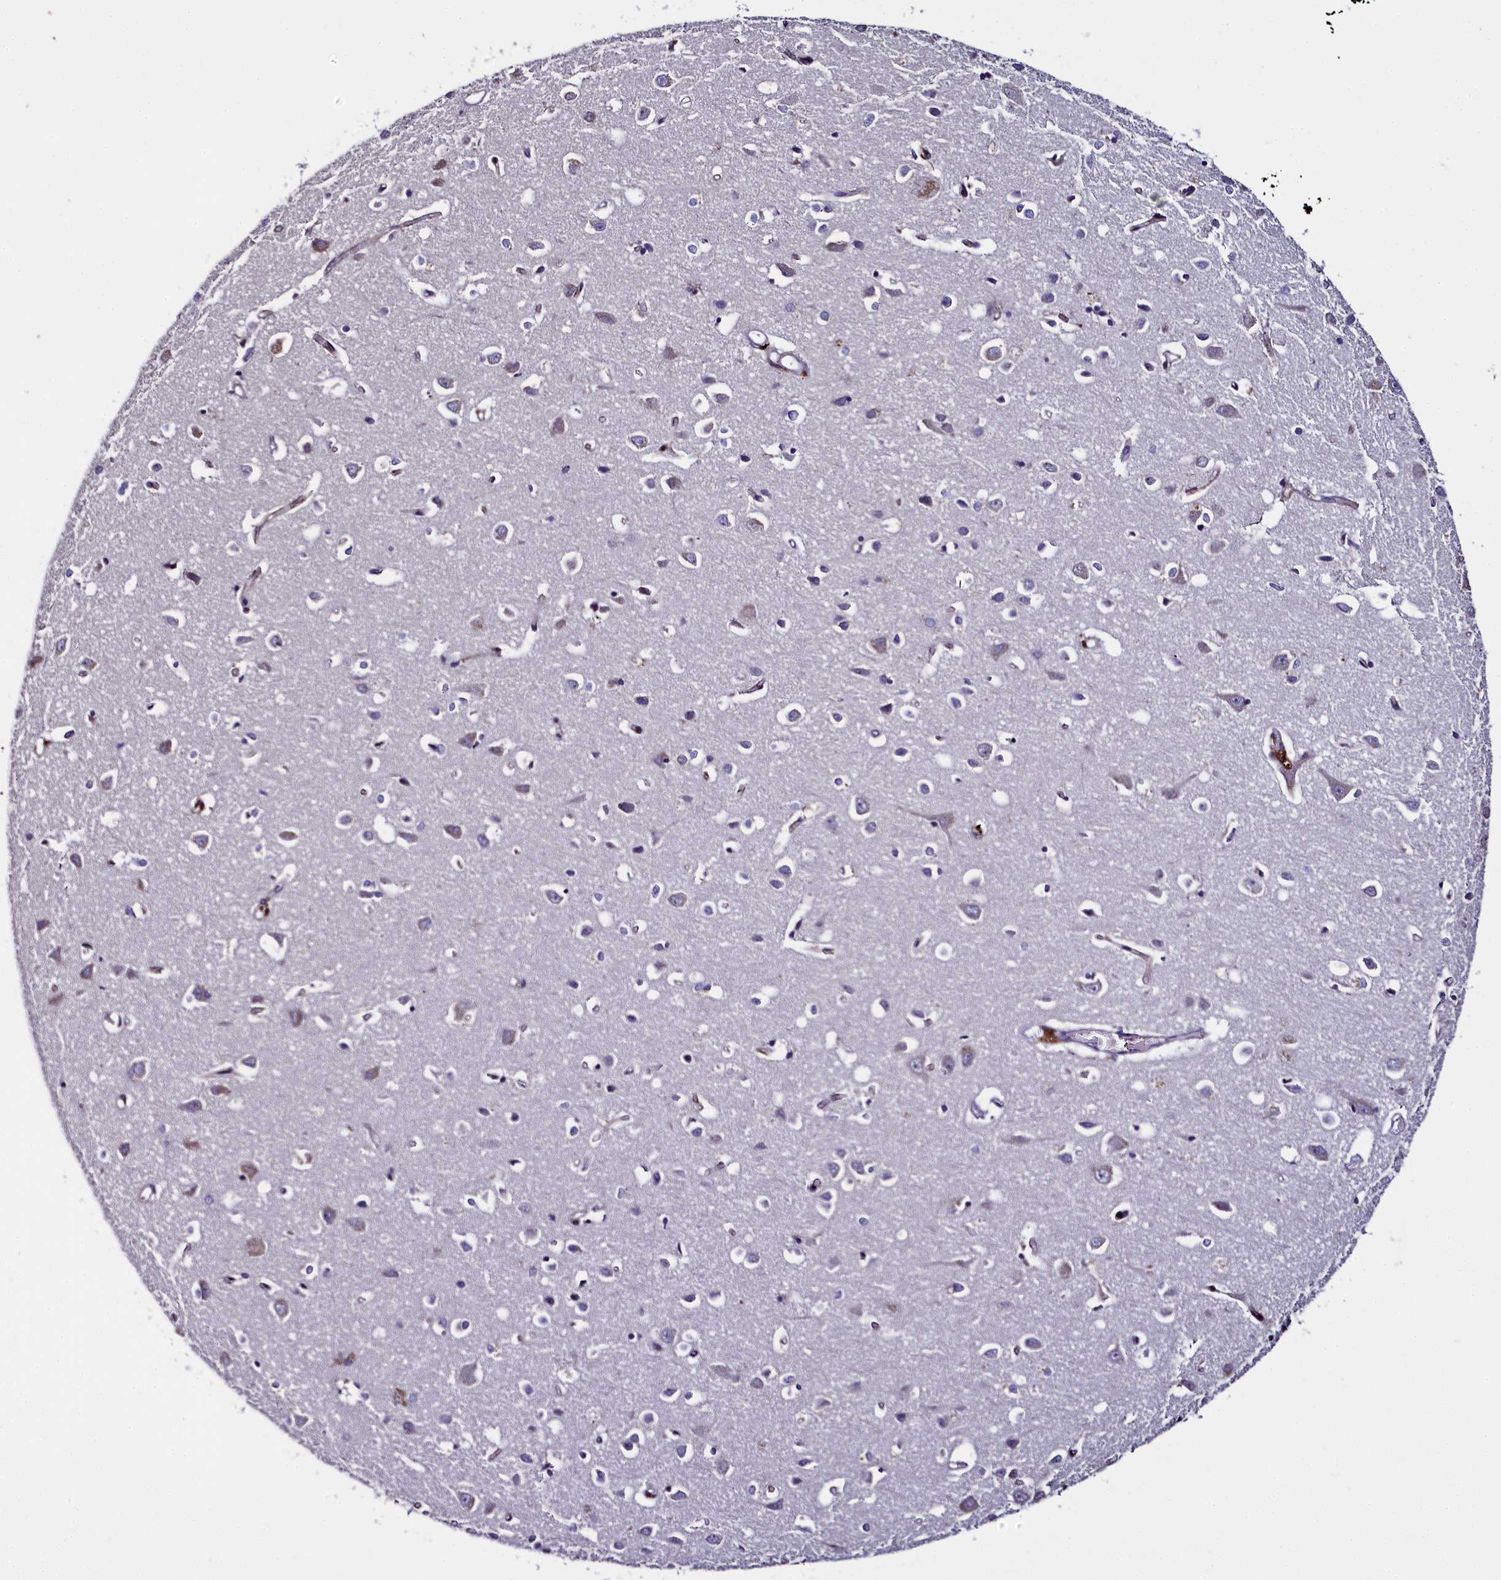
{"staining": {"intensity": "moderate", "quantity": "<25%", "location": "cytoplasmic/membranous"}, "tissue": "cerebral cortex", "cell_type": "Endothelial cells", "image_type": "normal", "snomed": [{"axis": "morphology", "description": "Normal tissue, NOS"}, {"axis": "topography", "description": "Cerebral cortex"}], "caption": "Immunohistochemistry of unremarkable human cerebral cortex exhibits low levels of moderate cytoplasmic/membranous expression in about <25% of endothelial cells.", "gene": "MRC2", "patient": {"sex": "female", "age": 64}}